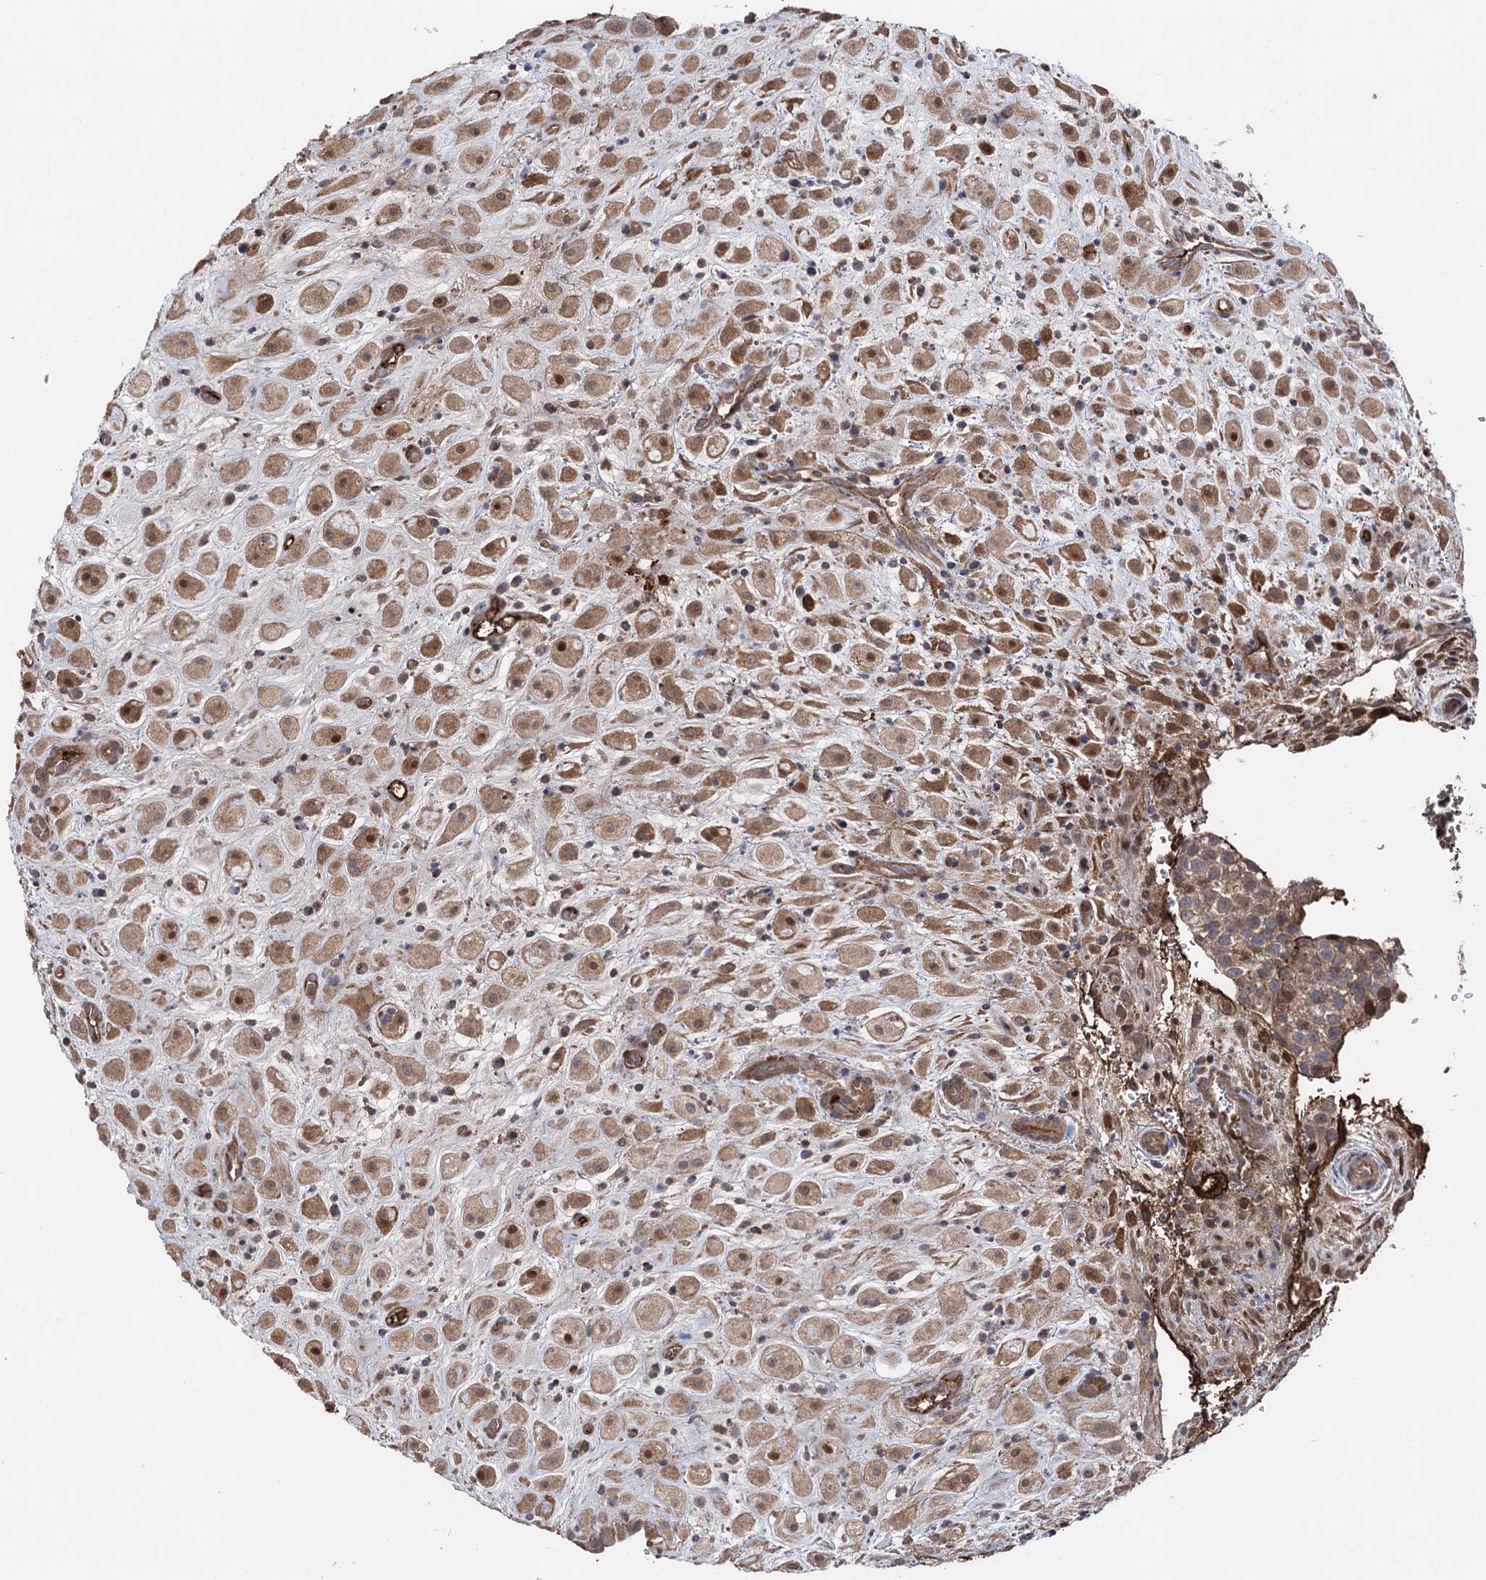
{"staining": {"intensity": "moderate", "quantity": ">75%", "location": "cytoplasmic/membranous,nuclear"}, "tissue": "placenta", "cell_type": "Decidual cells", "image_type": "normal", "snomed": [{"axis": "morphology", "description": "Normal tissue, NOS"}, {"axis": "topography", "description": "Placenta"}], "caption": "IHC (DAB) staining of unremarkable placenta exhibits moderate cytoplasmic/membranous,nuclear protein expression in about >75% of decidual cells.", "gene": "OTUD1", "patient": {"sex": "female", "age": 35}}